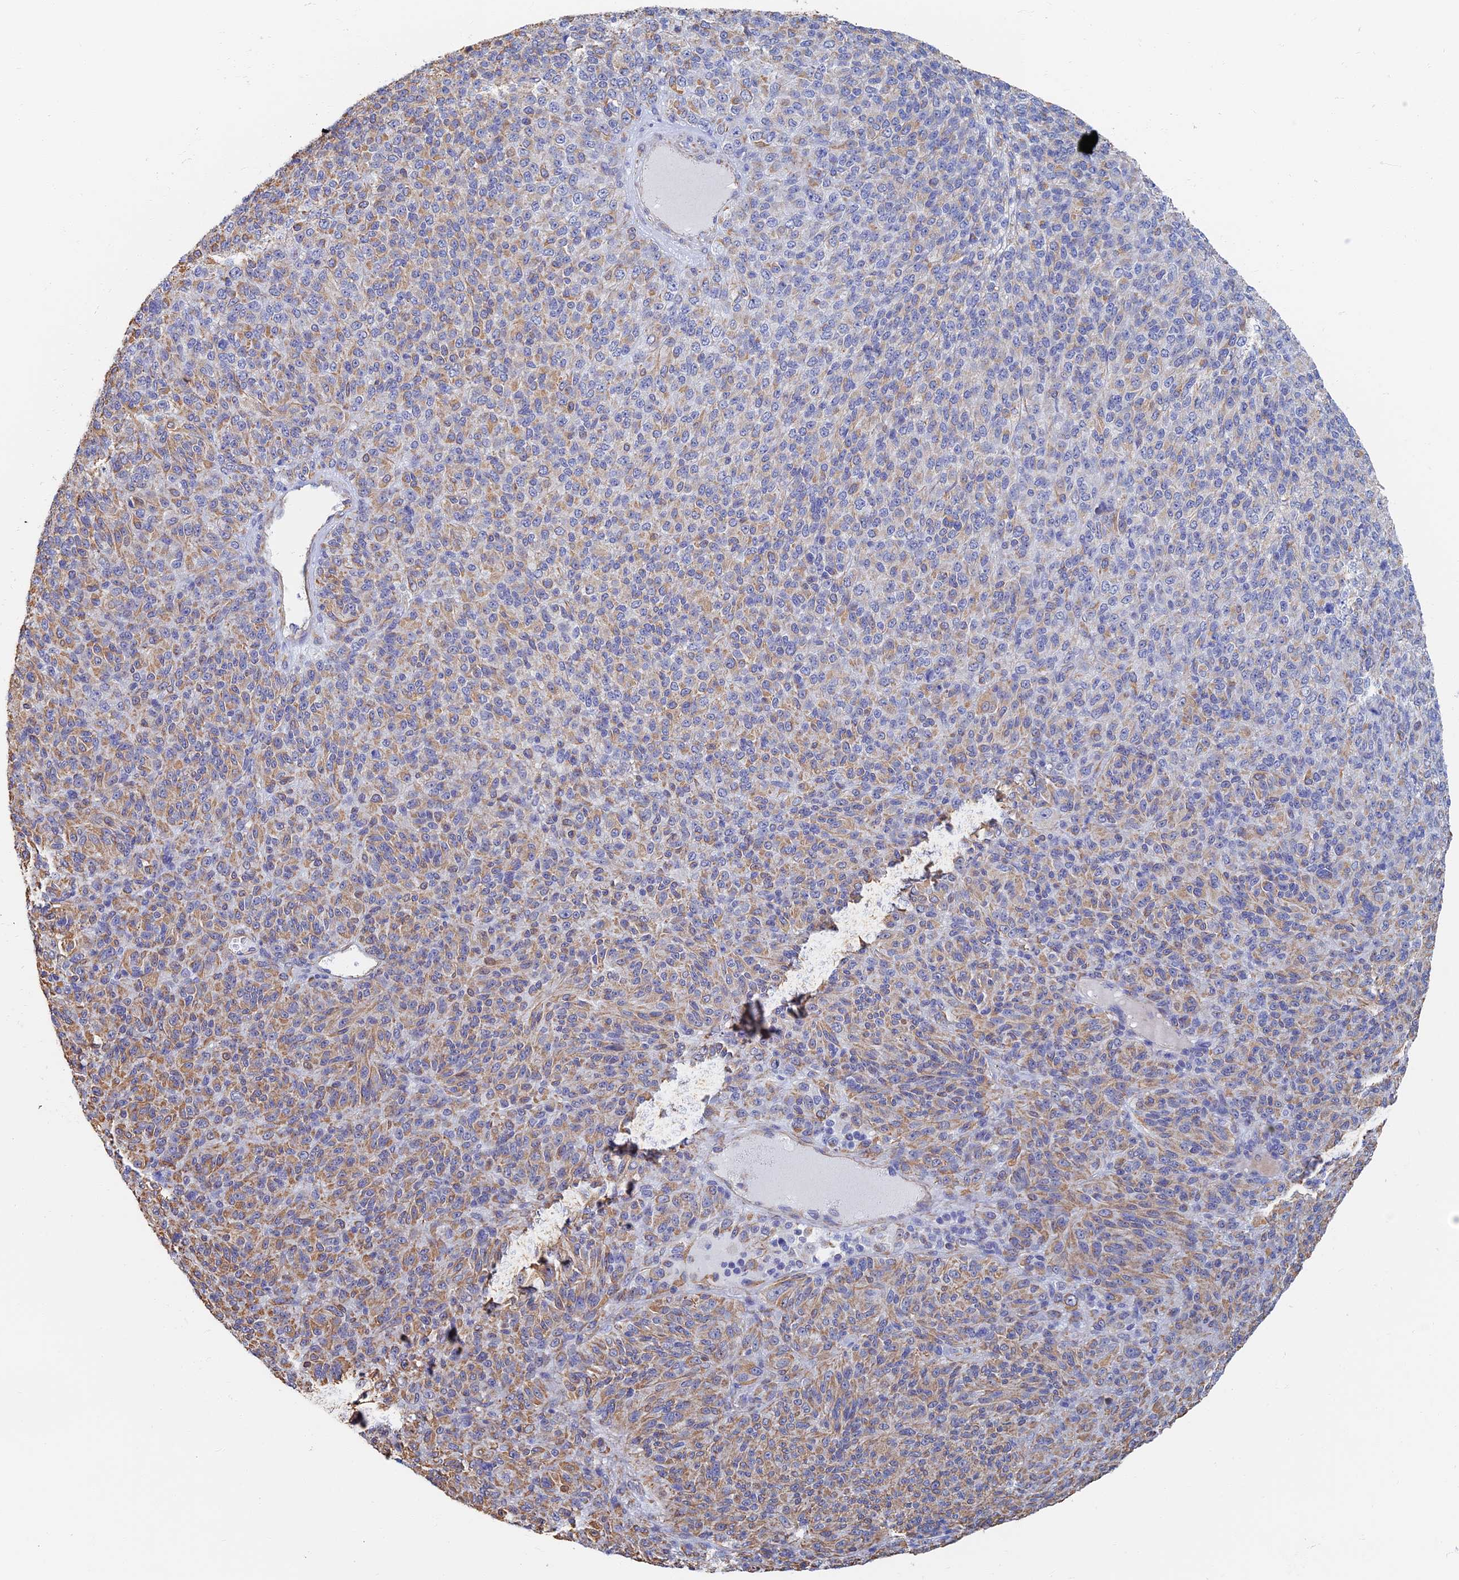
{"staining": {"intensity": "weak", "quantity": "25%-75%", "location": "cytoplasmic/membranous"}, "tissue": "melanoma", "cell_type": "Tumor cells", "image_type": "cancer", "snomed": [{"axis": "morphology", "description": "Malignant melanoma, Metastatic site"}, {"axis": "topography", "description": "Brain"}], "caption": "A low amount of weak cytoplasmic/membranous expression is present in about 25%-75% of tumor cells in malignant melanoma (metastatic site) tissue. The staining was performed using DAB (3,3'-diaminobenzidine), with brown indicating positive protein expression. Nuclei are stained blue with hematoxylin.", "gene": "RMC1", "patient": {"sex": "female", "age": 56}}